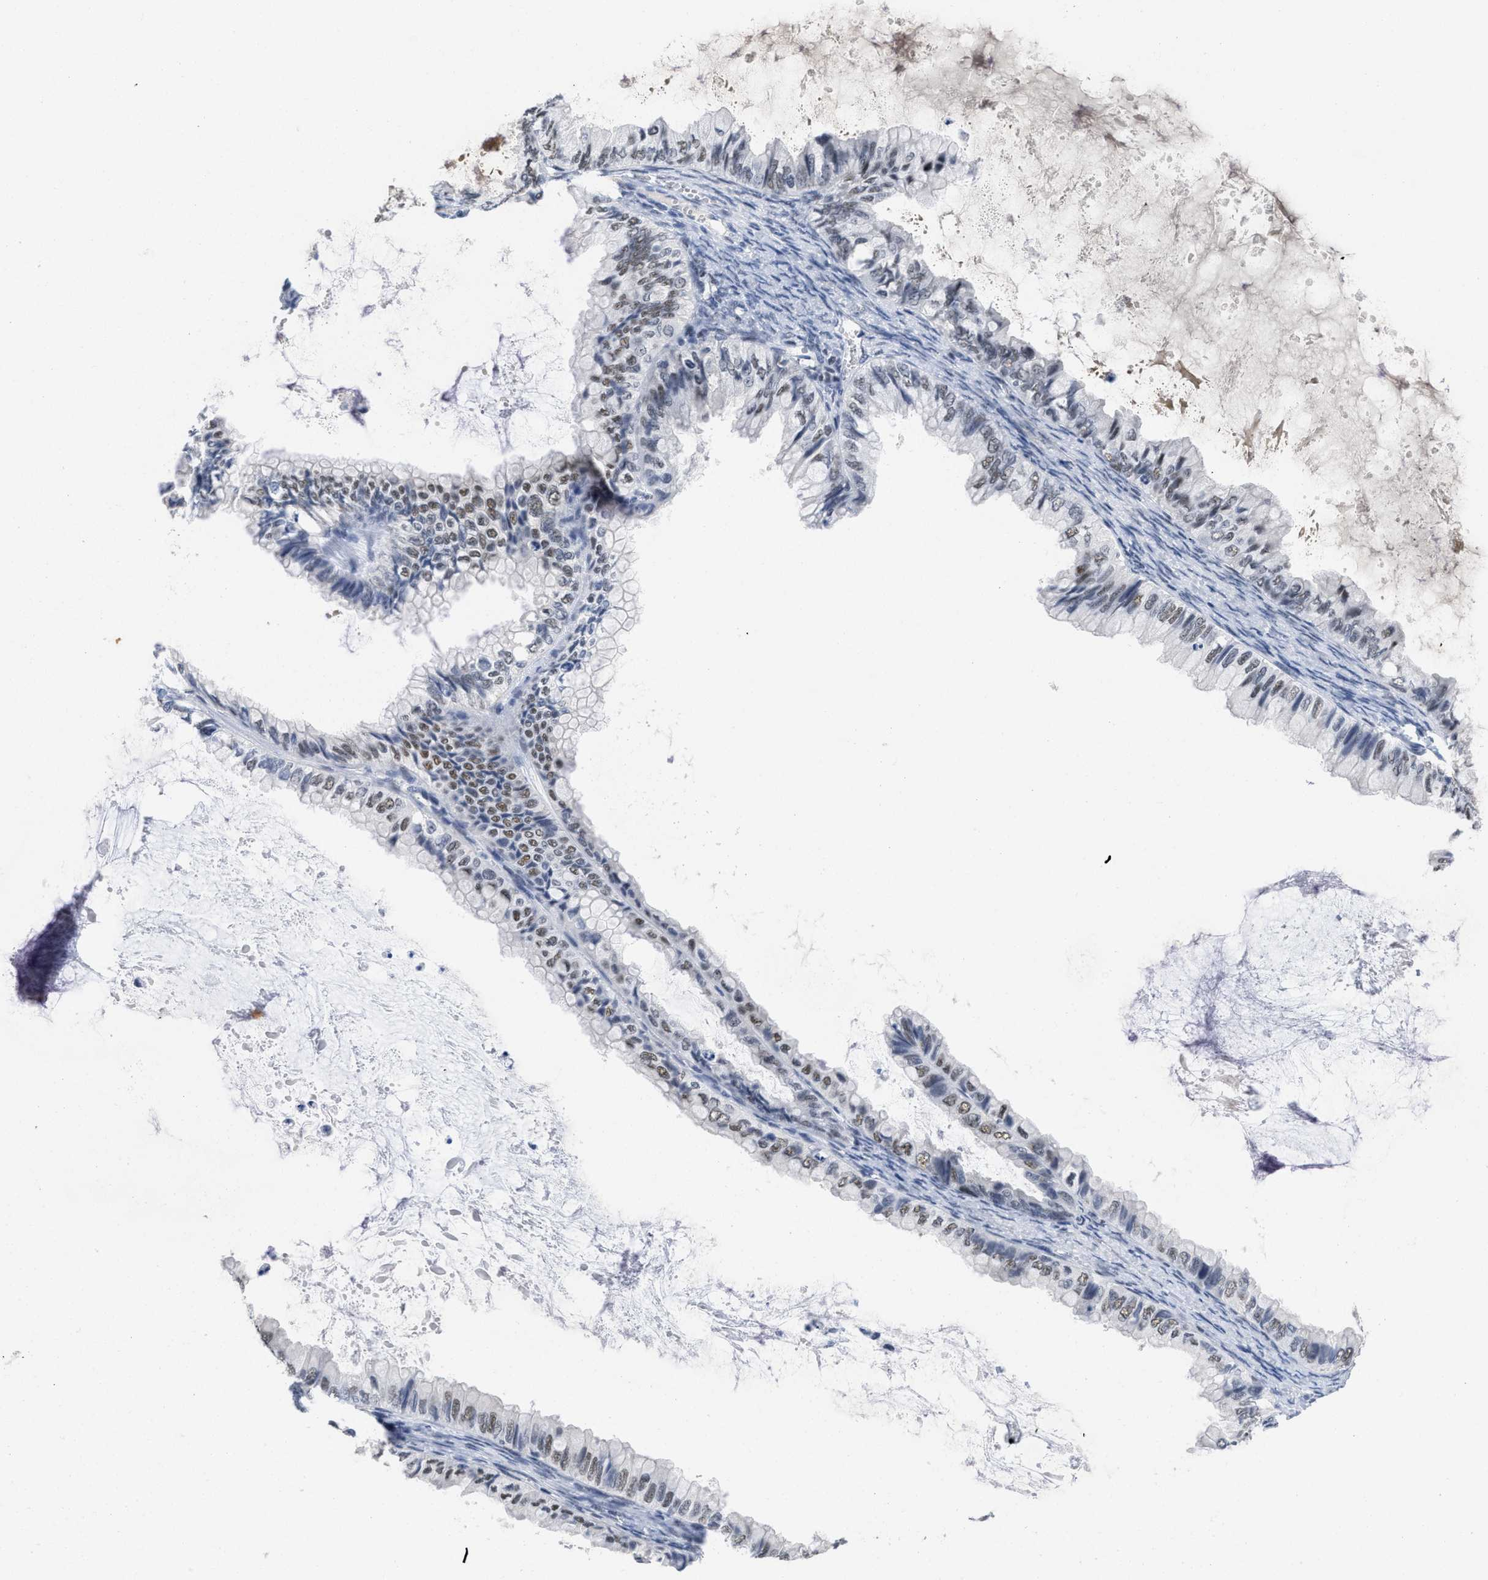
{"staining": {"intensity": "moderate", "quantity": ">75%", "location": "nuclear"}, "tissue": "ovarian cancer", "cell_type": "Tumor cells", "image_type": "cancer", "snomed": [{"axis": "morphology", "description": "Cystadenocarcinoma, mucinous, NOS"}, {"axis": "topography", "description": "Ovary"}], "caption": "Immunohistochemical staining of ovarian cancer exhibits medium levels of moderate nuclear staining in about >75% of tumor cells.", "gene": "GGNBP2", "patient": {"sex": "female", "age": 80}}